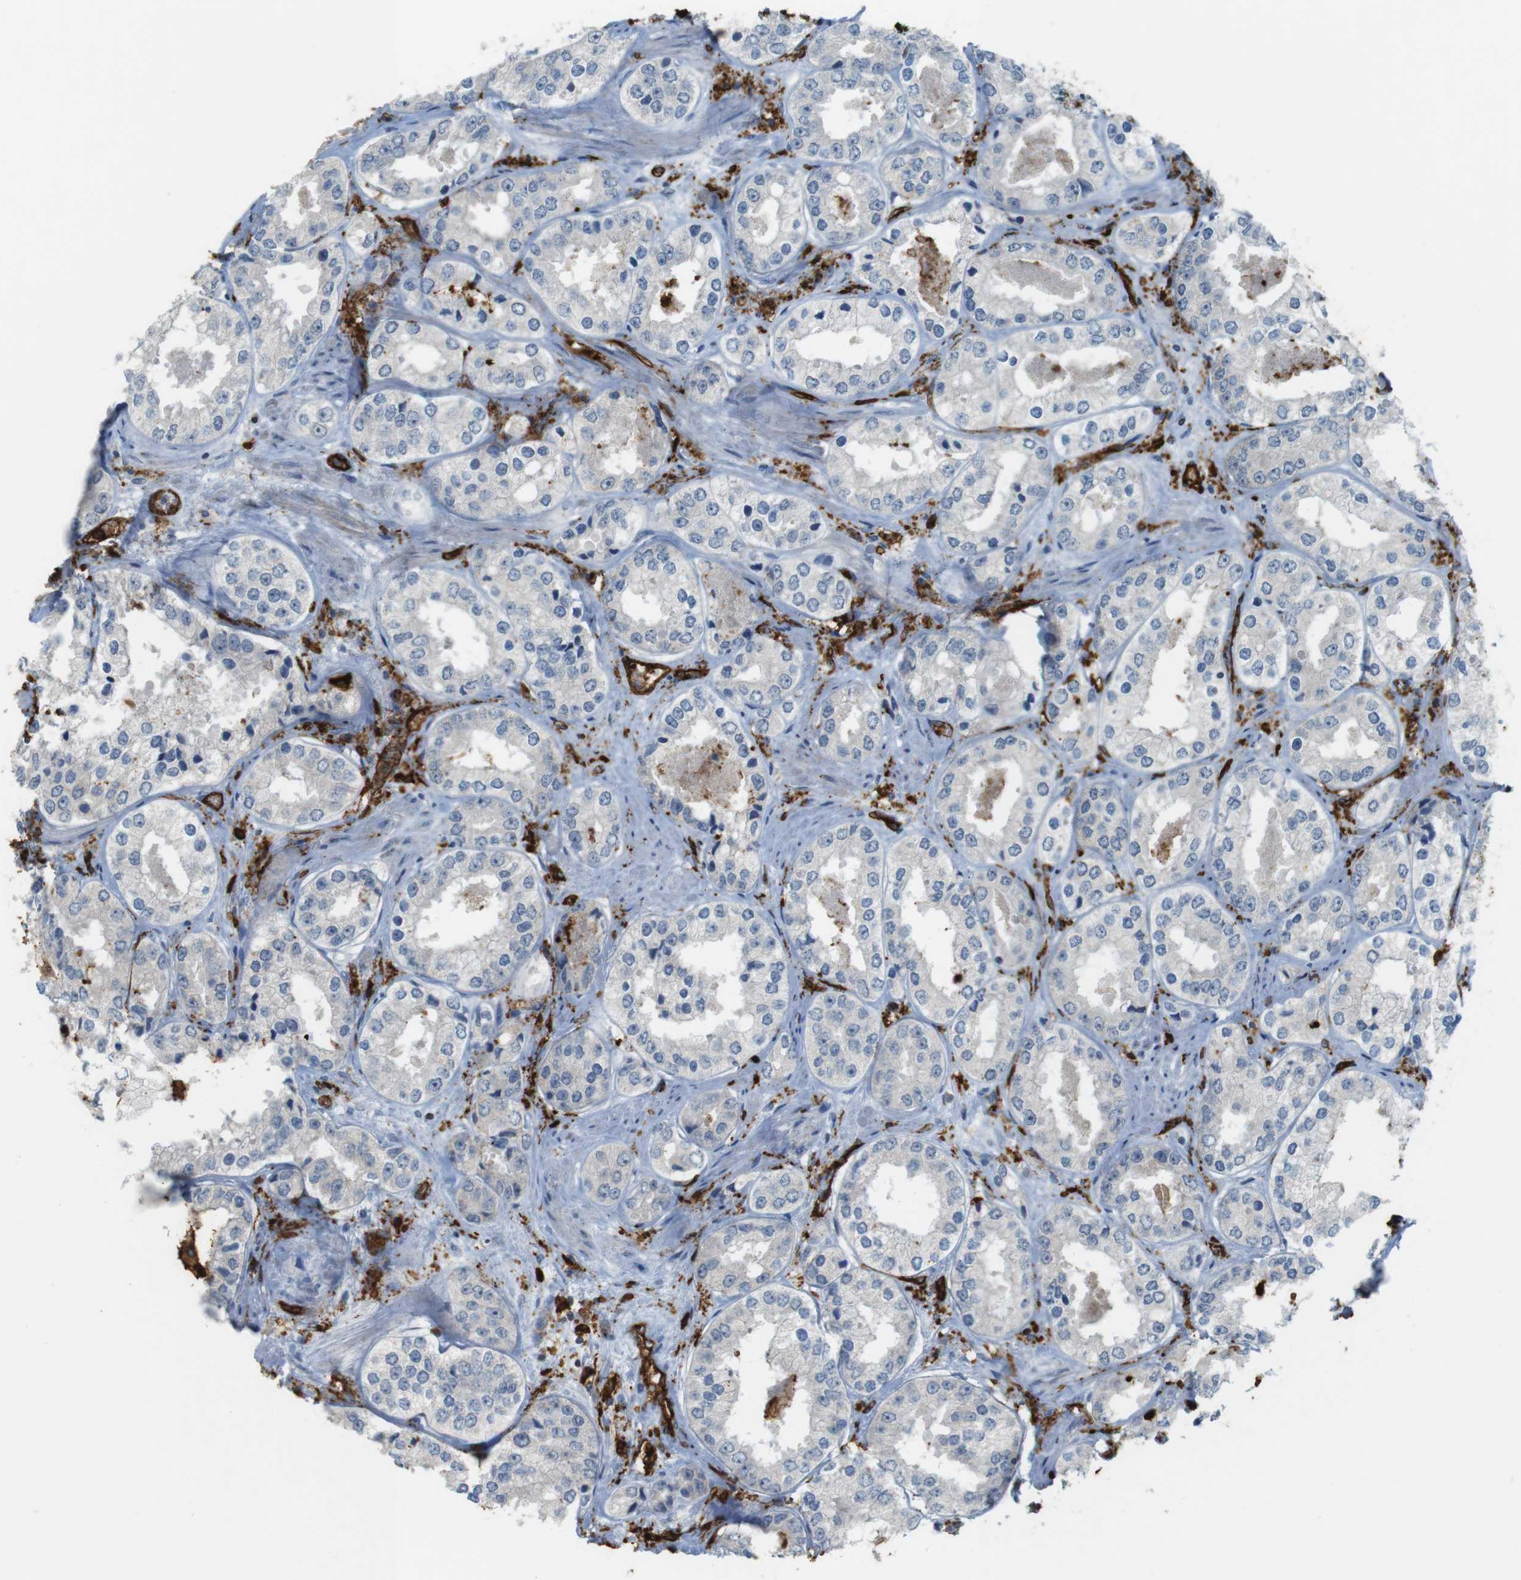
{"staining": {"intensity": "negative", "quantity": "none", "location": "none"}, "tissue": "prostate cancer", "cell_type": "Tumor cells", "image_type": "cancer", "snomed": [{"axis": "morphology", "description": "Adenocarcinoma, High grade"}, {"axis": "topography", "description": "Prostate"}], "caption": "This is a histopathology image of immunohistochemistry (IHC) staining of prostate cancer (adenocarcinoma (high-grade)), which shows no expression in tumor cells.", "gene": "HLA-DRA", "patient": {"sex": "male", "age": 61}}